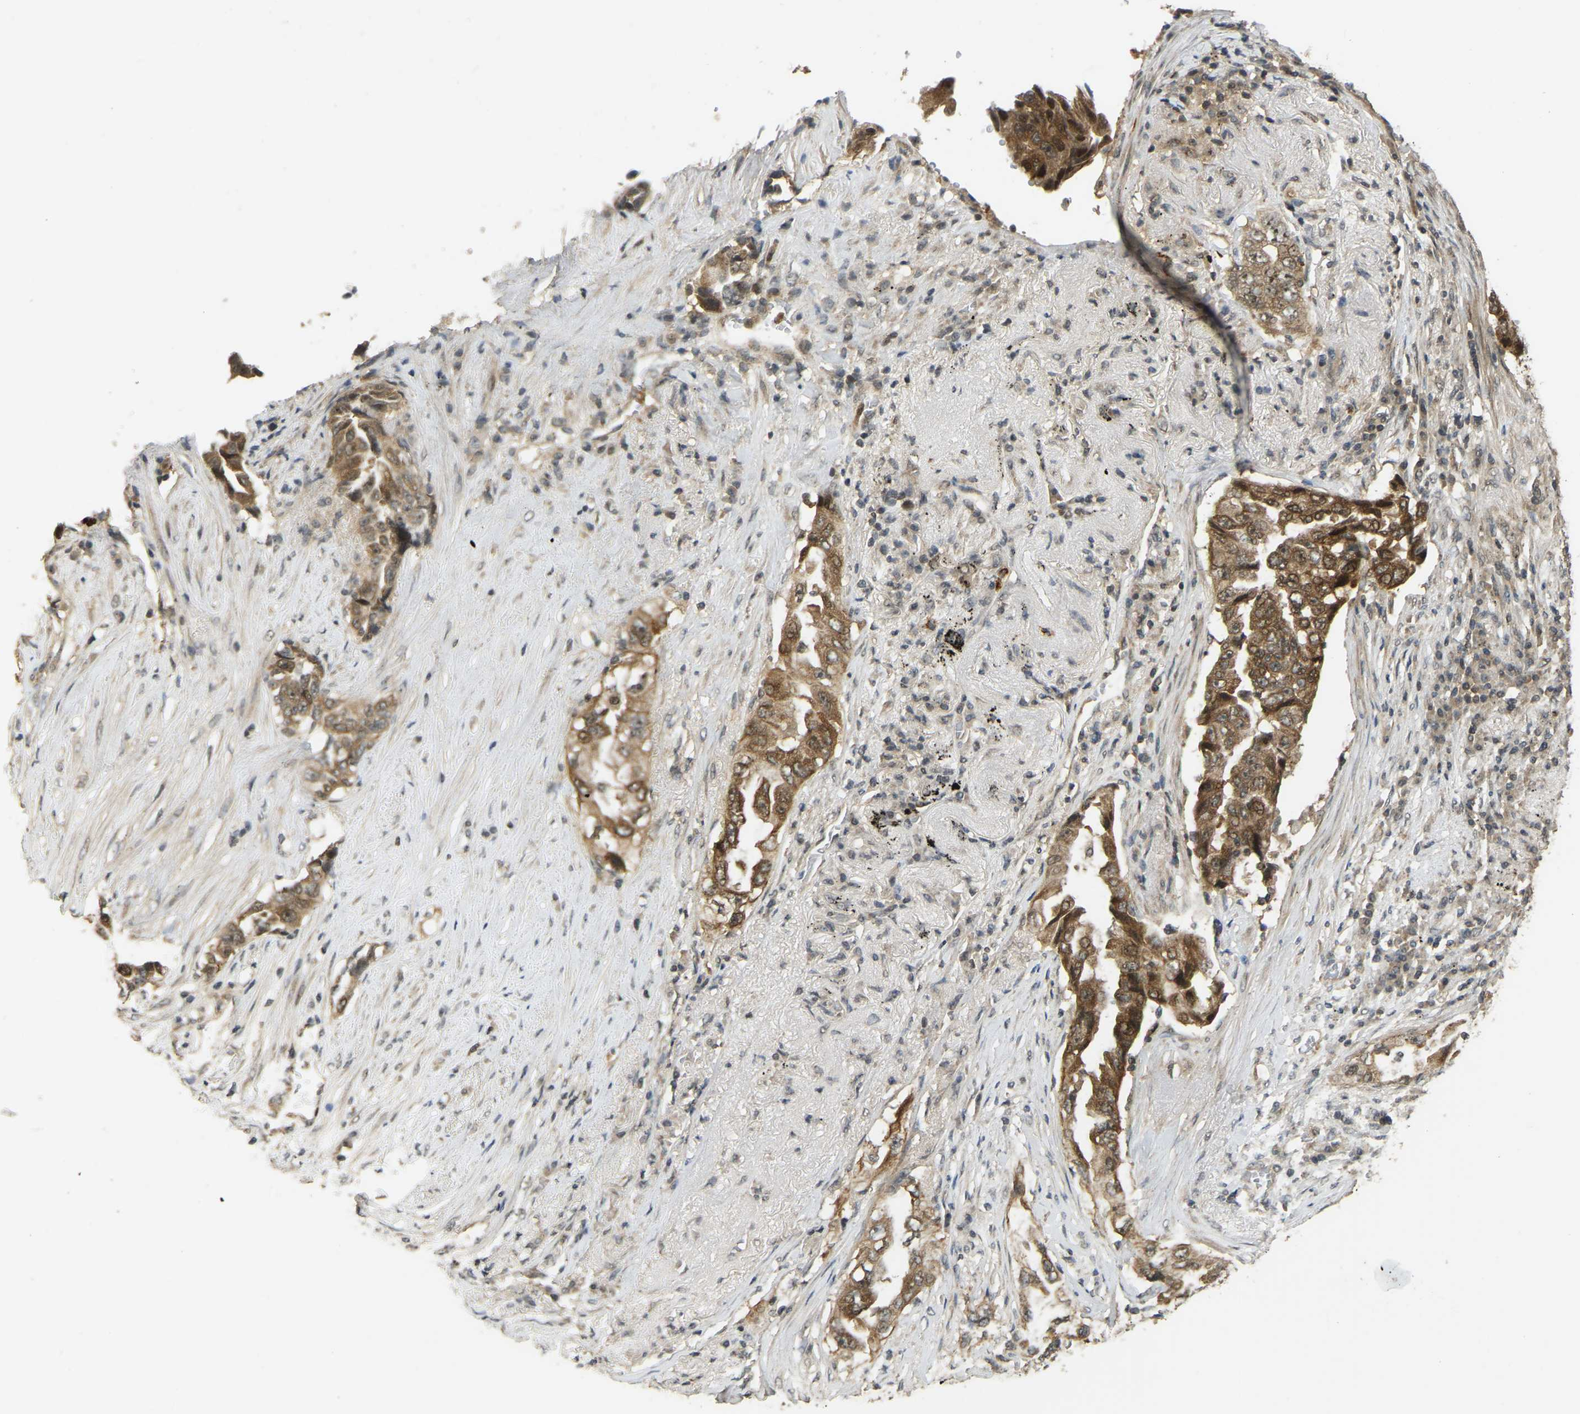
{"staining": {"intensity": "moderate", "quantity": ">75%", "location": "cytoplasmic/membranous,nuclear"}, "tissue": "lung cancer", "cell_type": "Tumor cells", "image_type": "cancer", "snomed": [{"axis": "morphology", "description": "Adenocarcinoma, NOS"}, {"axis": "topography", "description": "Lung"}], "caption": "Immunohistochemical staining of human lung cancer (adenocarcinoma) displays medium levels of moderate cytoplasmic/membranous and nuclear staining in approximately >75% of tumor cells.", "gene": "BRF2", "patient": {"sex": "female", "age": 51}}